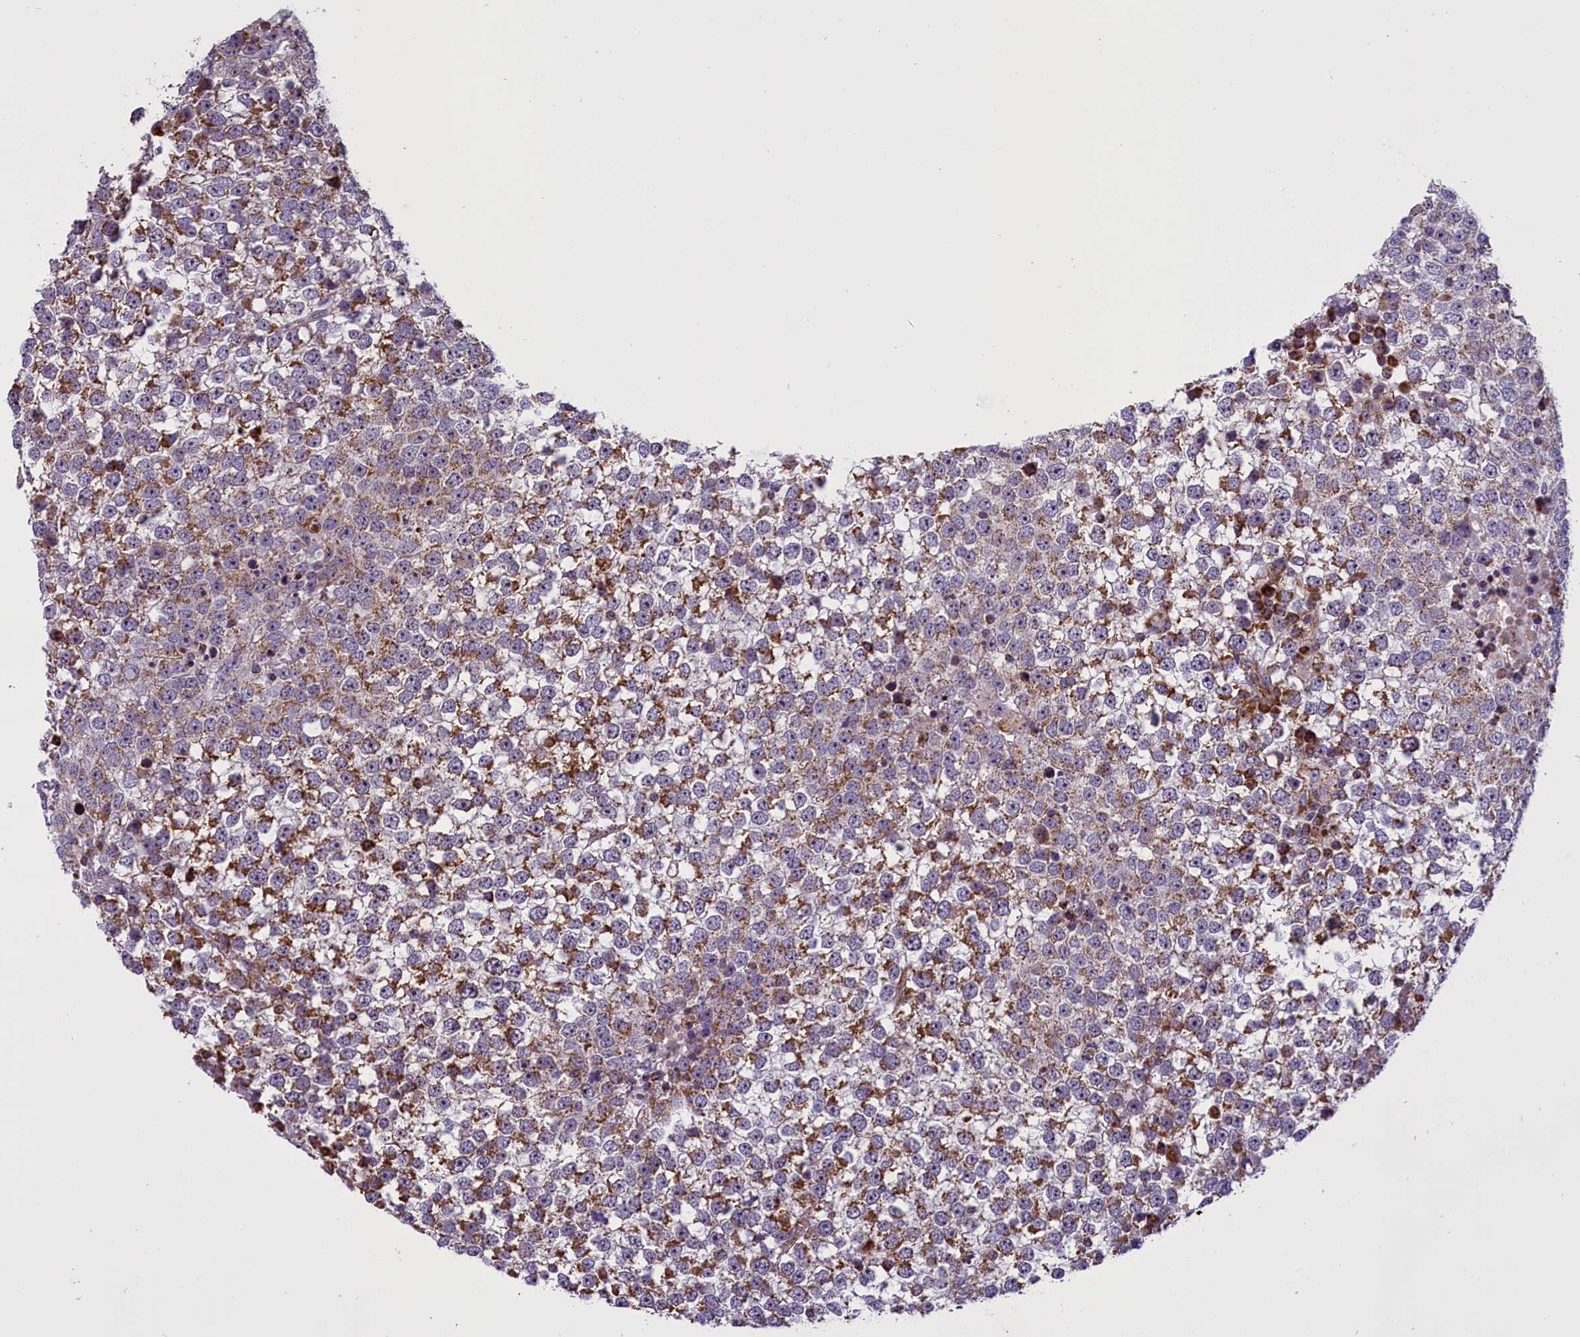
{"staining": {"intensity": "moderate", "quantity": "25%-75%", "location": "cytoplasmic/membranous"}, "tissue": "testis cancer", "cell_type": "Tumor cells", "image_type": "cancer", "snomed": [{"axis": "morphology", "description": "Seminoma, NOS"}, {"axis": "topography", "description": "Testis"}], "caption": "Immunohistochemical staining of human testis cancer demonstrates medium levels of moderate cytoplasmic/membranous protein staining in approximately 25%-75% of tumor cells.", "gene": "NDUFS5", "patient": {"sex": "male", "age": 65}}